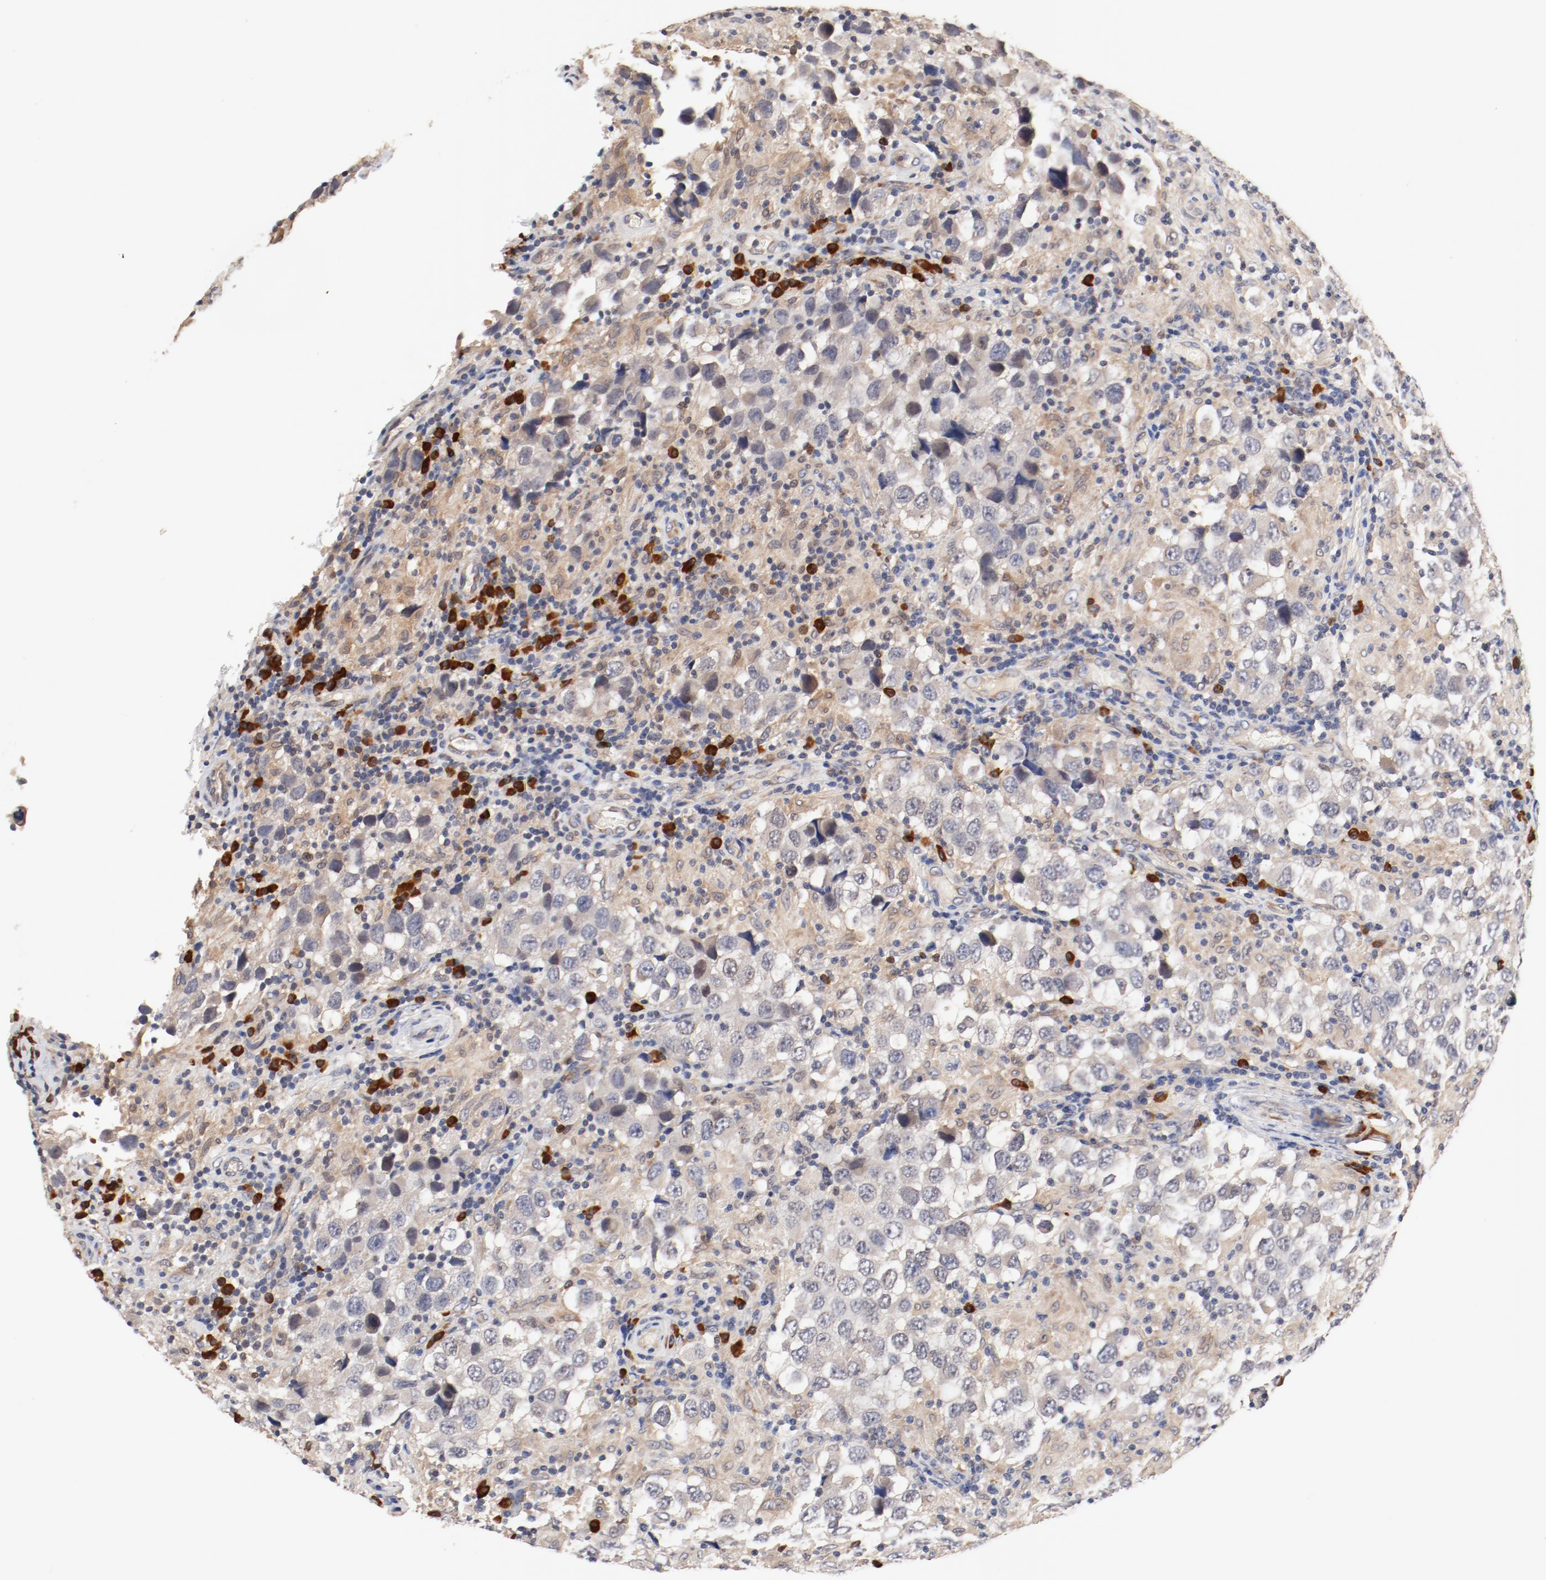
{"staining": {"intensity": "weak", "quantity": "<25%", "location": "cytoplasmic/membranous"}, "tissue": "testis cancer", "cell_type": "Tumor cells", "image_type": "cancer", "snomed": [{"axis": "morphology", "description": "Carcinoma, Embryonal, NOS"}, {"axis": "topography", "description": "Testis"}], "caption": "Immunohistochemical staining of testis cancer displays no significant expression in tumor cells.", "gene": "UBE2J1", "patient": {"sex": "male", "age": 21}}